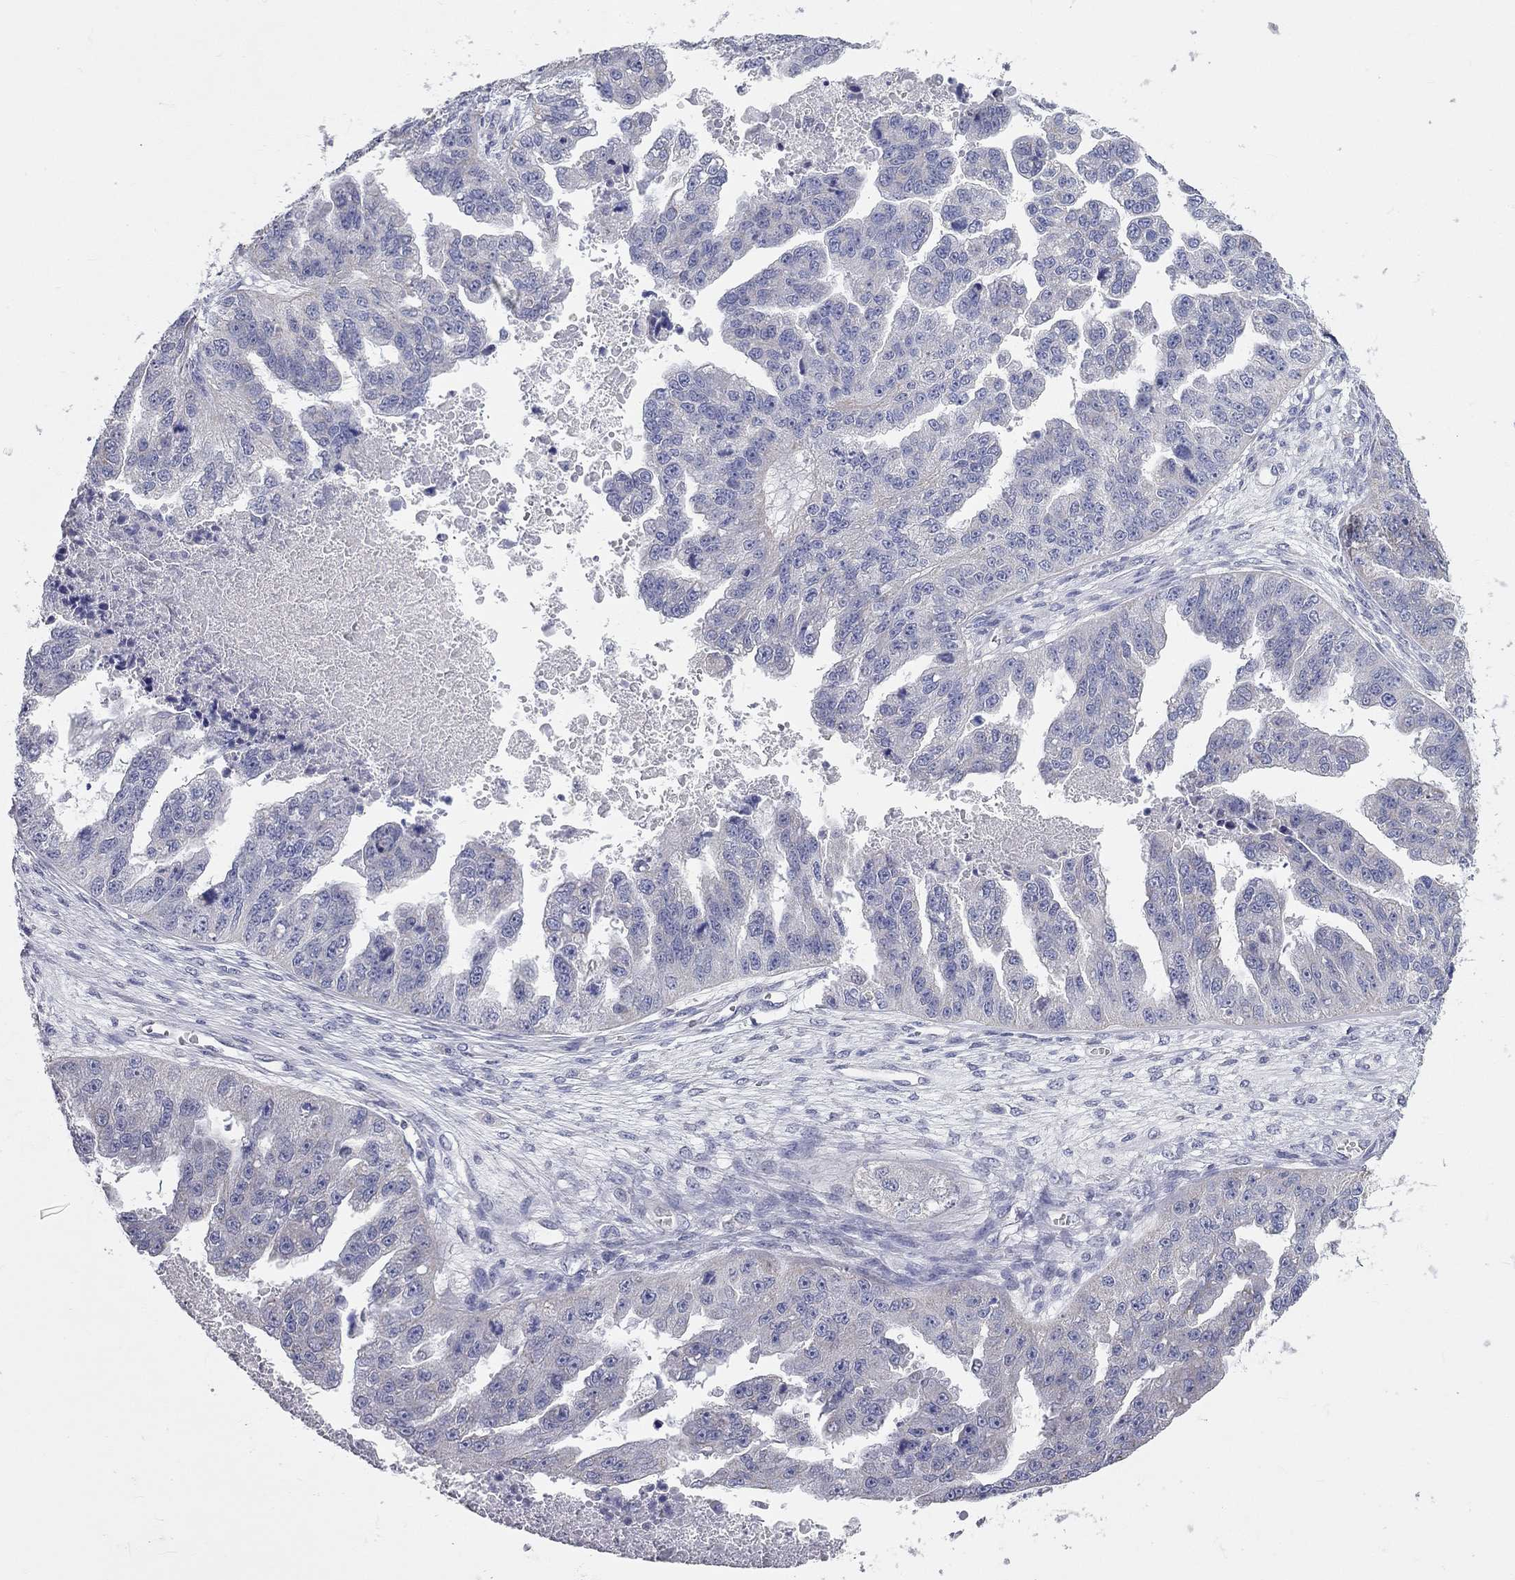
{"staining": {"intensity": "negative", "quantity": "none", "location": "none"}, "tissue": "ovarian cancer", "cell_type": "Tumor cells", "image_type": "cancer", "snomed": [{"axis": "morphology", "description": "Cystadenocarcinoma, serous, NOS"}, {"axis": "topography", "description": "Ovary"}], "caption": "Immunohistochemistry micrograph of neoplastic tissue: serous cystadenocarcinoma (ovarian) stained with DAB (3,3'-diaminobenzidine) shows no significant protein staining in tumor cells.", "gene": "CFAP161", "patient": {"sex": "female", "age": 58}}